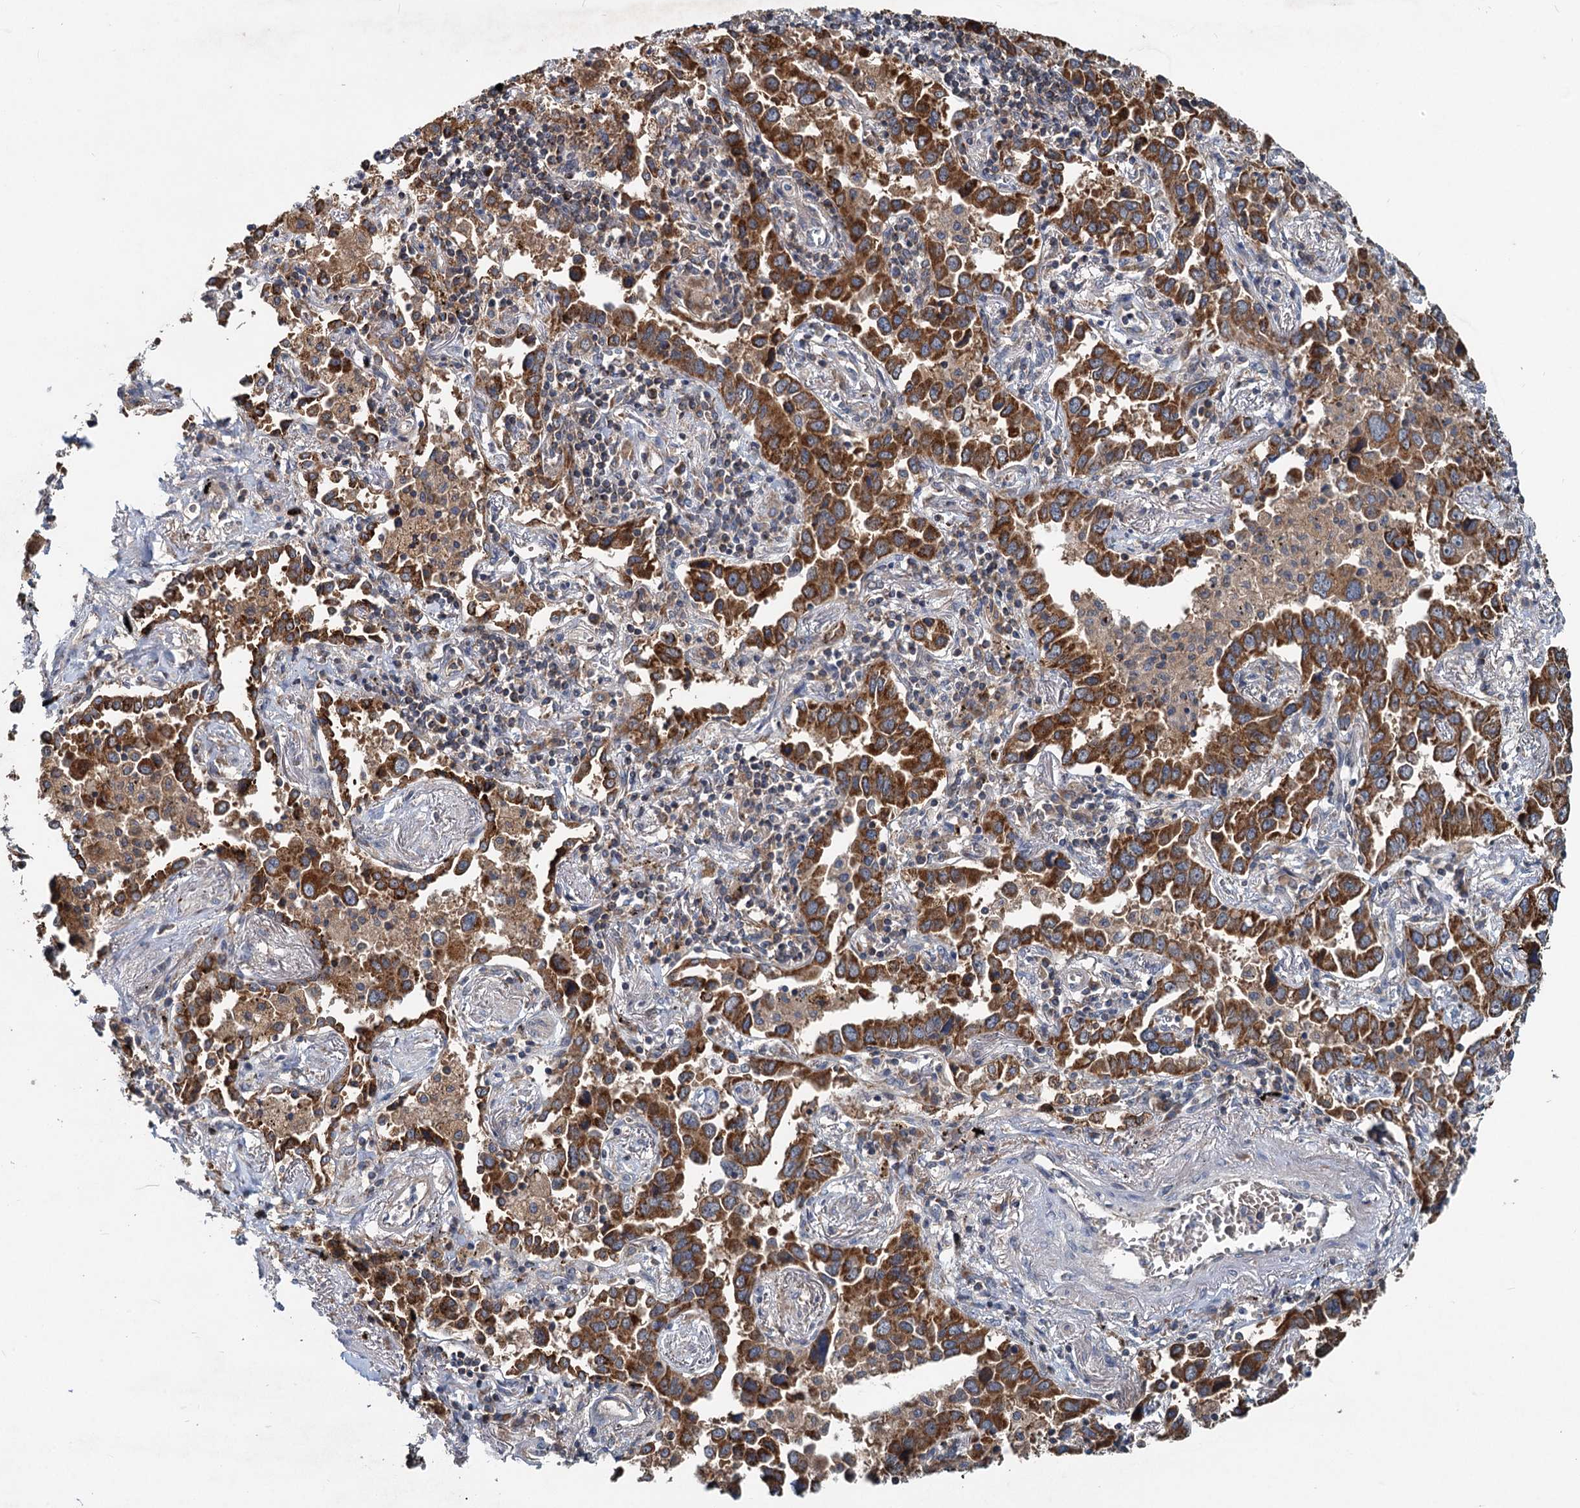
{"staining": {"intensity": "strong", "quantity": ">75%", "location": "cytoplasmic/membranous"}, "tissue": "lung cancer", "cell_type": "Tumor cells", "image_type": "cancer", "snomed": [{"axis": "morphology", "description": "Adenocarcinoma, NOS"}, {"axis": "topography", "description": "Lung"}], "caption": "Strong cytoplasmic/membranous expression is present in about >75% of tumor cells in lung cancer. (Stains: DAB (3,3'-diaminobenzidine) in brown, nuclei in blue, Microscopy: brightfield microscopy at high magnification).", "gene": "OTUB1", "patient": {"sex": "male", "age": 67}}